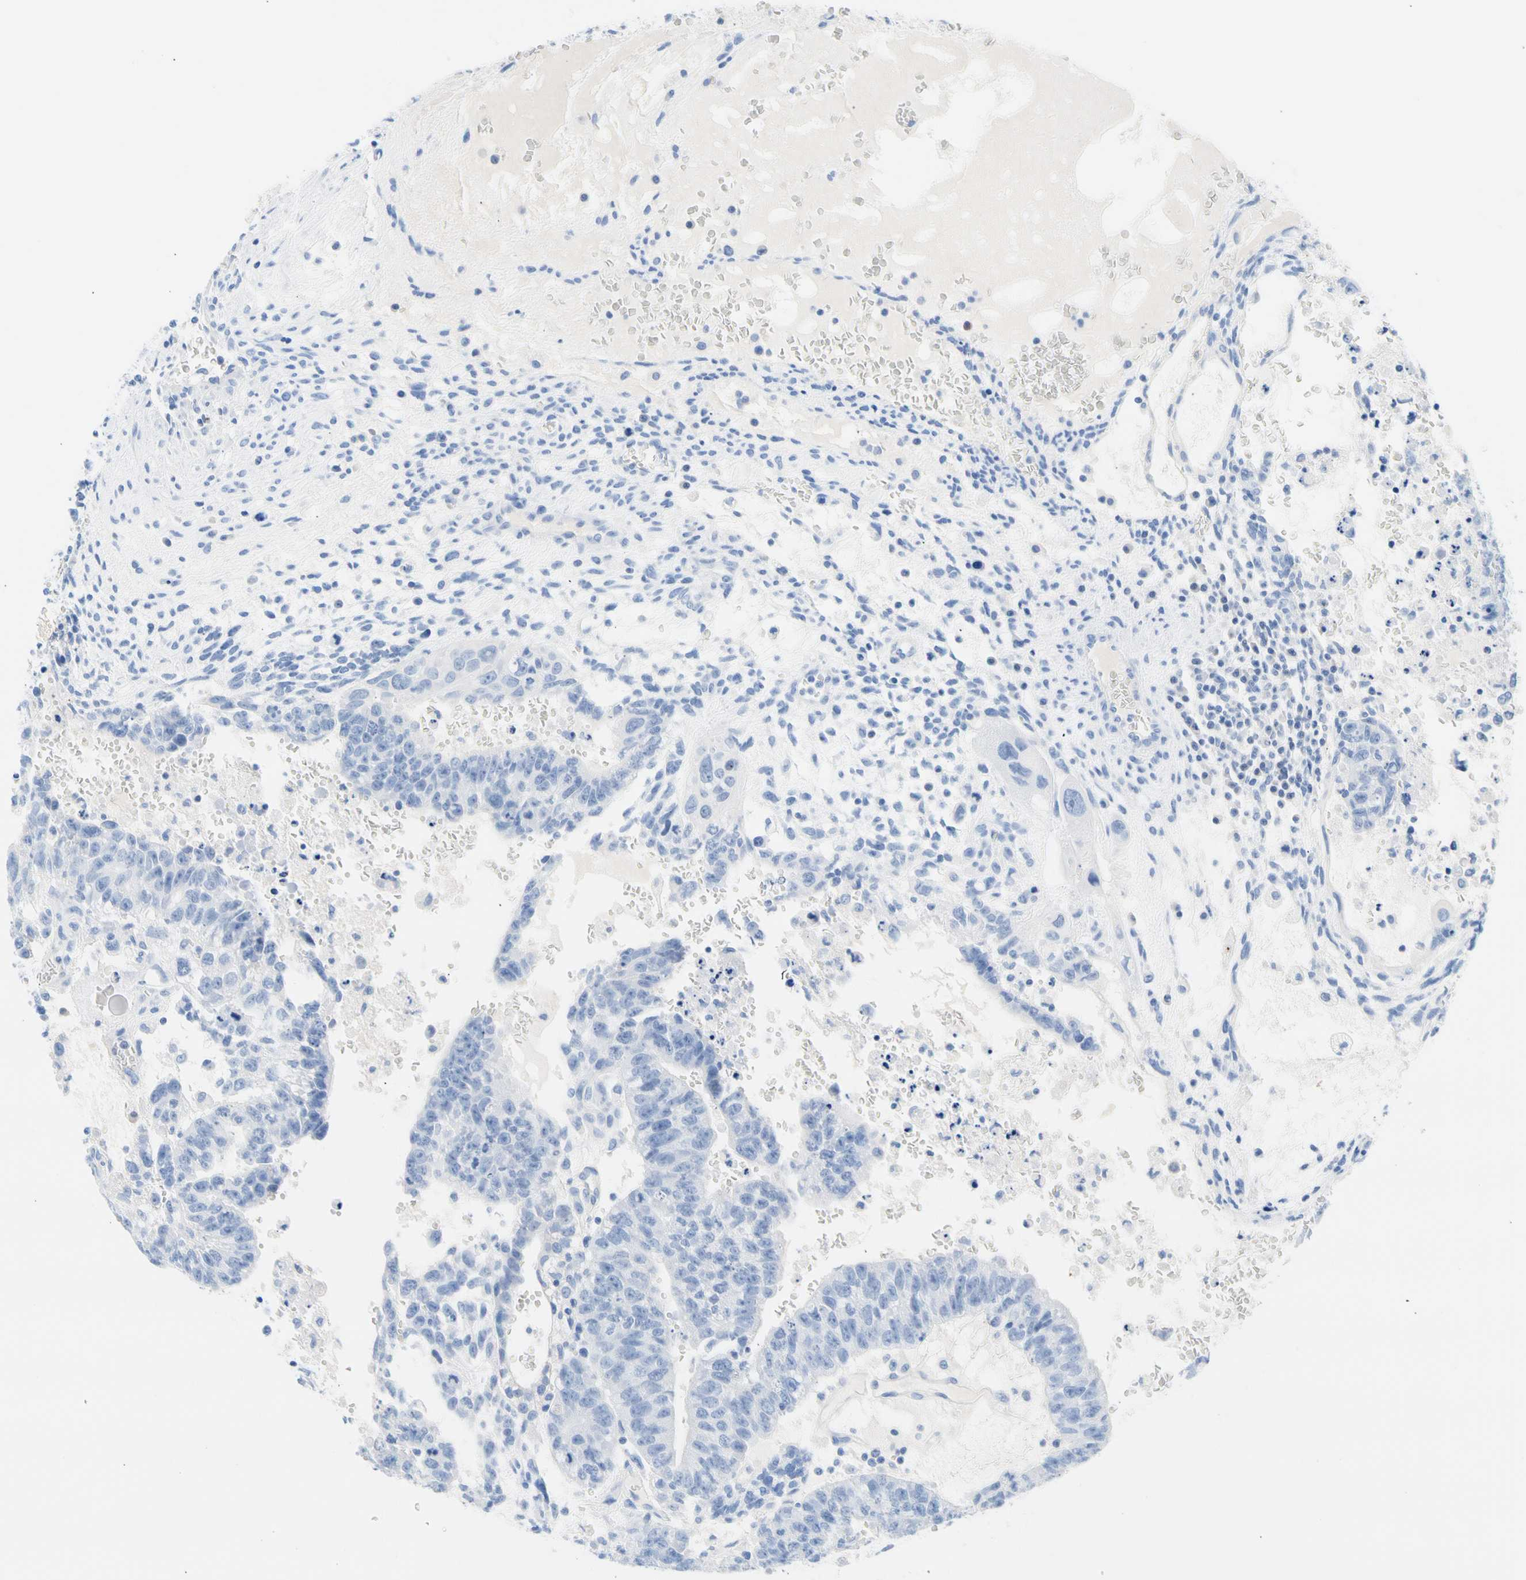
{"staining": {"intensity": "negative", "quantity": "none", "location": "none"}, "tissue": "testis cancer", "cell_type": "Tumor cells", "image_type": "cancer", "snomed": [{"axis": "morphology", "description": "Seminoma, NOS"}, {"axis": "morphology", "description": "Carcinoma, Embryonal, NOS"}, {"axis": "topography", "description": "Testis"}], "caption": "Seminoma (testis) was stained to show a protein in brown. There is no significant positivity in tumor cells.", "gene": "CEL", "patient": {"sex": "male", "age": 52}}